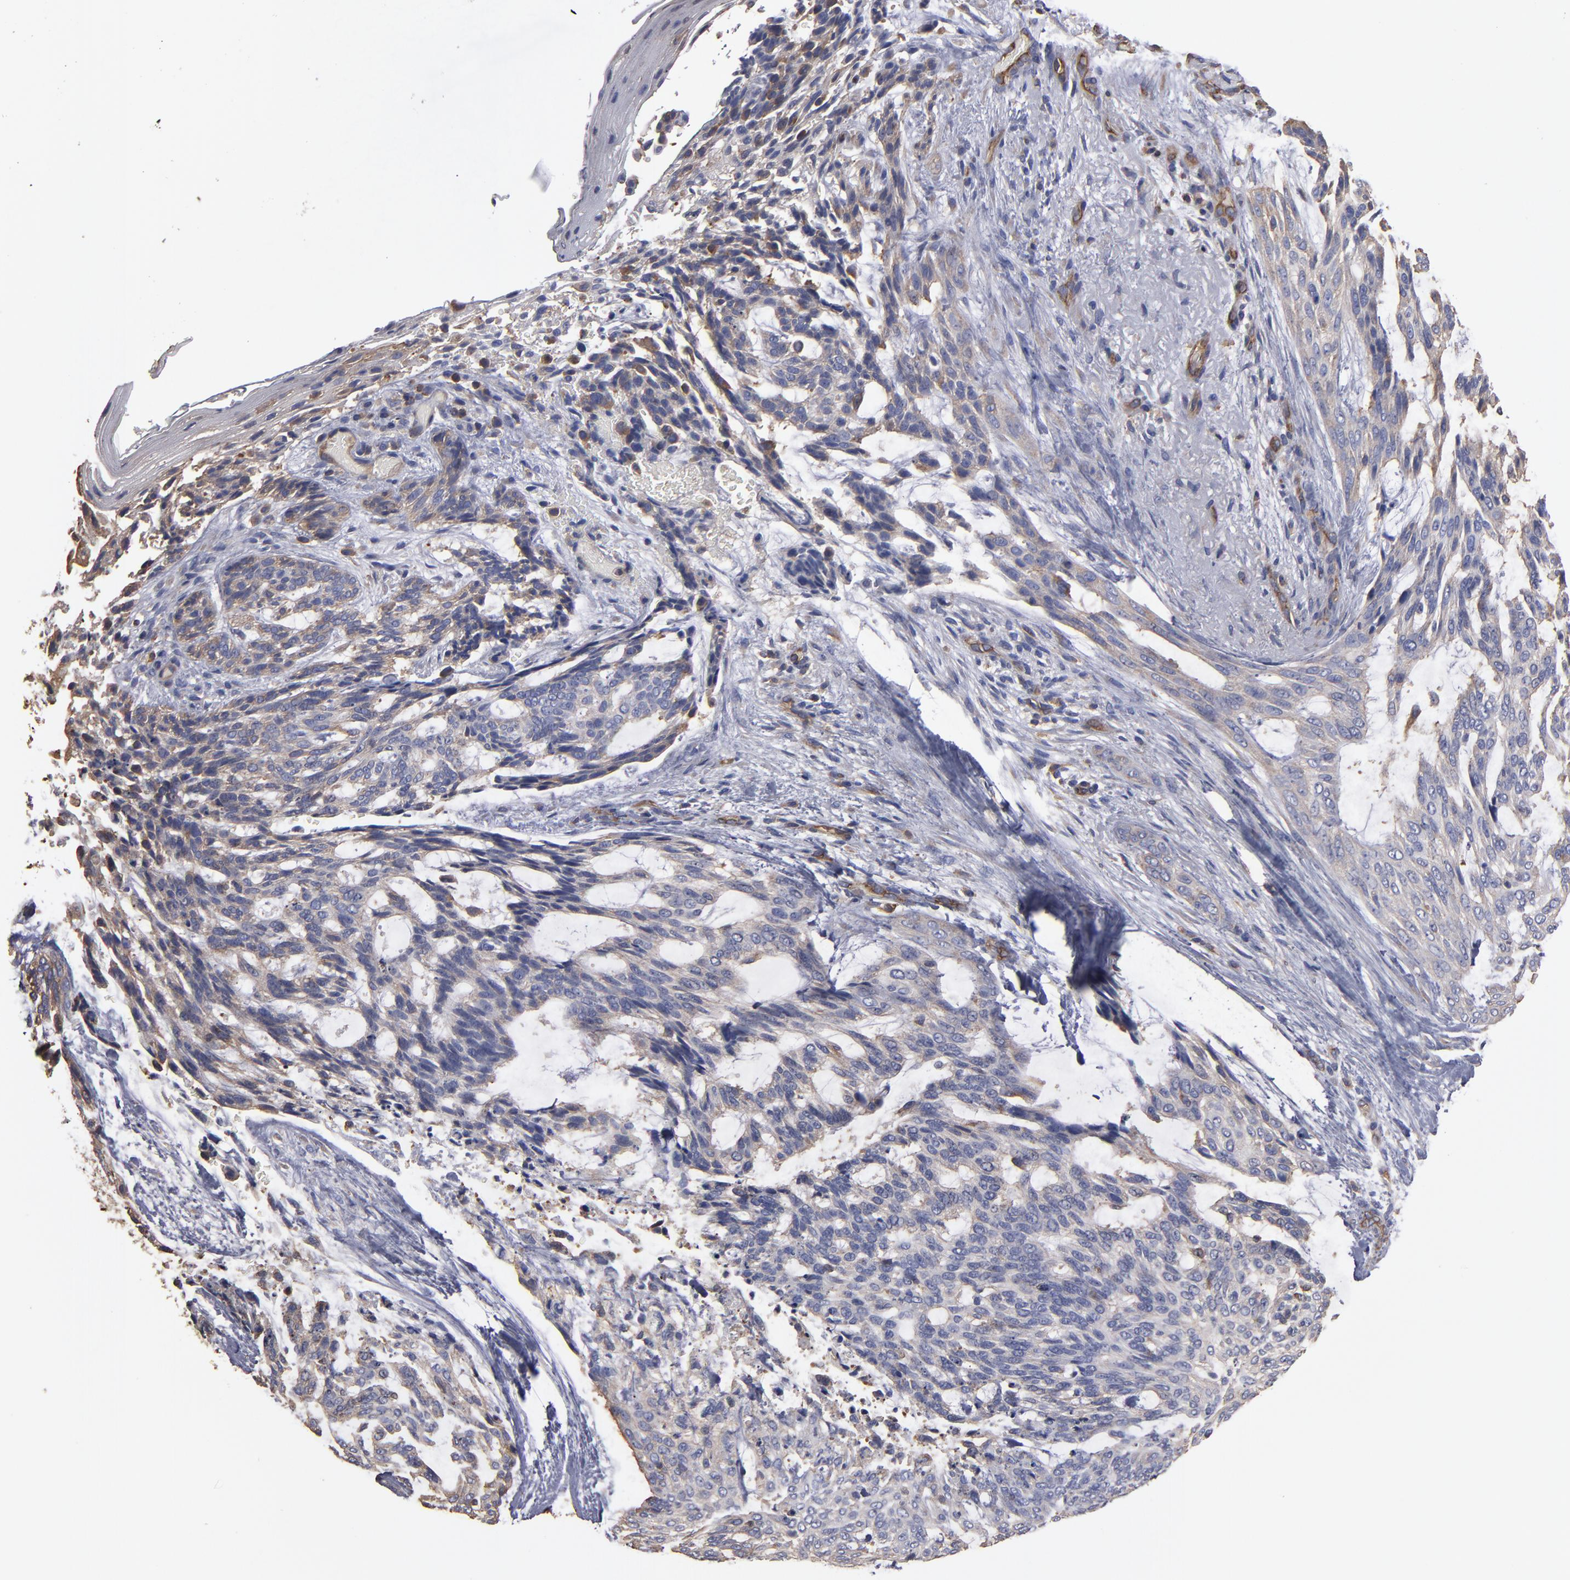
{"staining": {"intensity": "weak", "quantity": "25%-75%", "location": "cytoplasmic/membranous"}, "tissue": "skin cancer", "cell_type": "Tumor cells", "image_type": "cancer", "snomed": [{"axis": "morphology", "description": "Normal tissue, NOS"}, {"axis": "morphology", "description": "Basal cell carcinoma"}, {"axis": "topography", "description": "Skin"}], "caption": "Skin basal cell carcinoma stained with IHC displays weak cytoplasmic/membranous staining in about 25%-75% of tumor cells.", "gene": "ESYT2", "patient": {"sex": "female", "age": 71}}